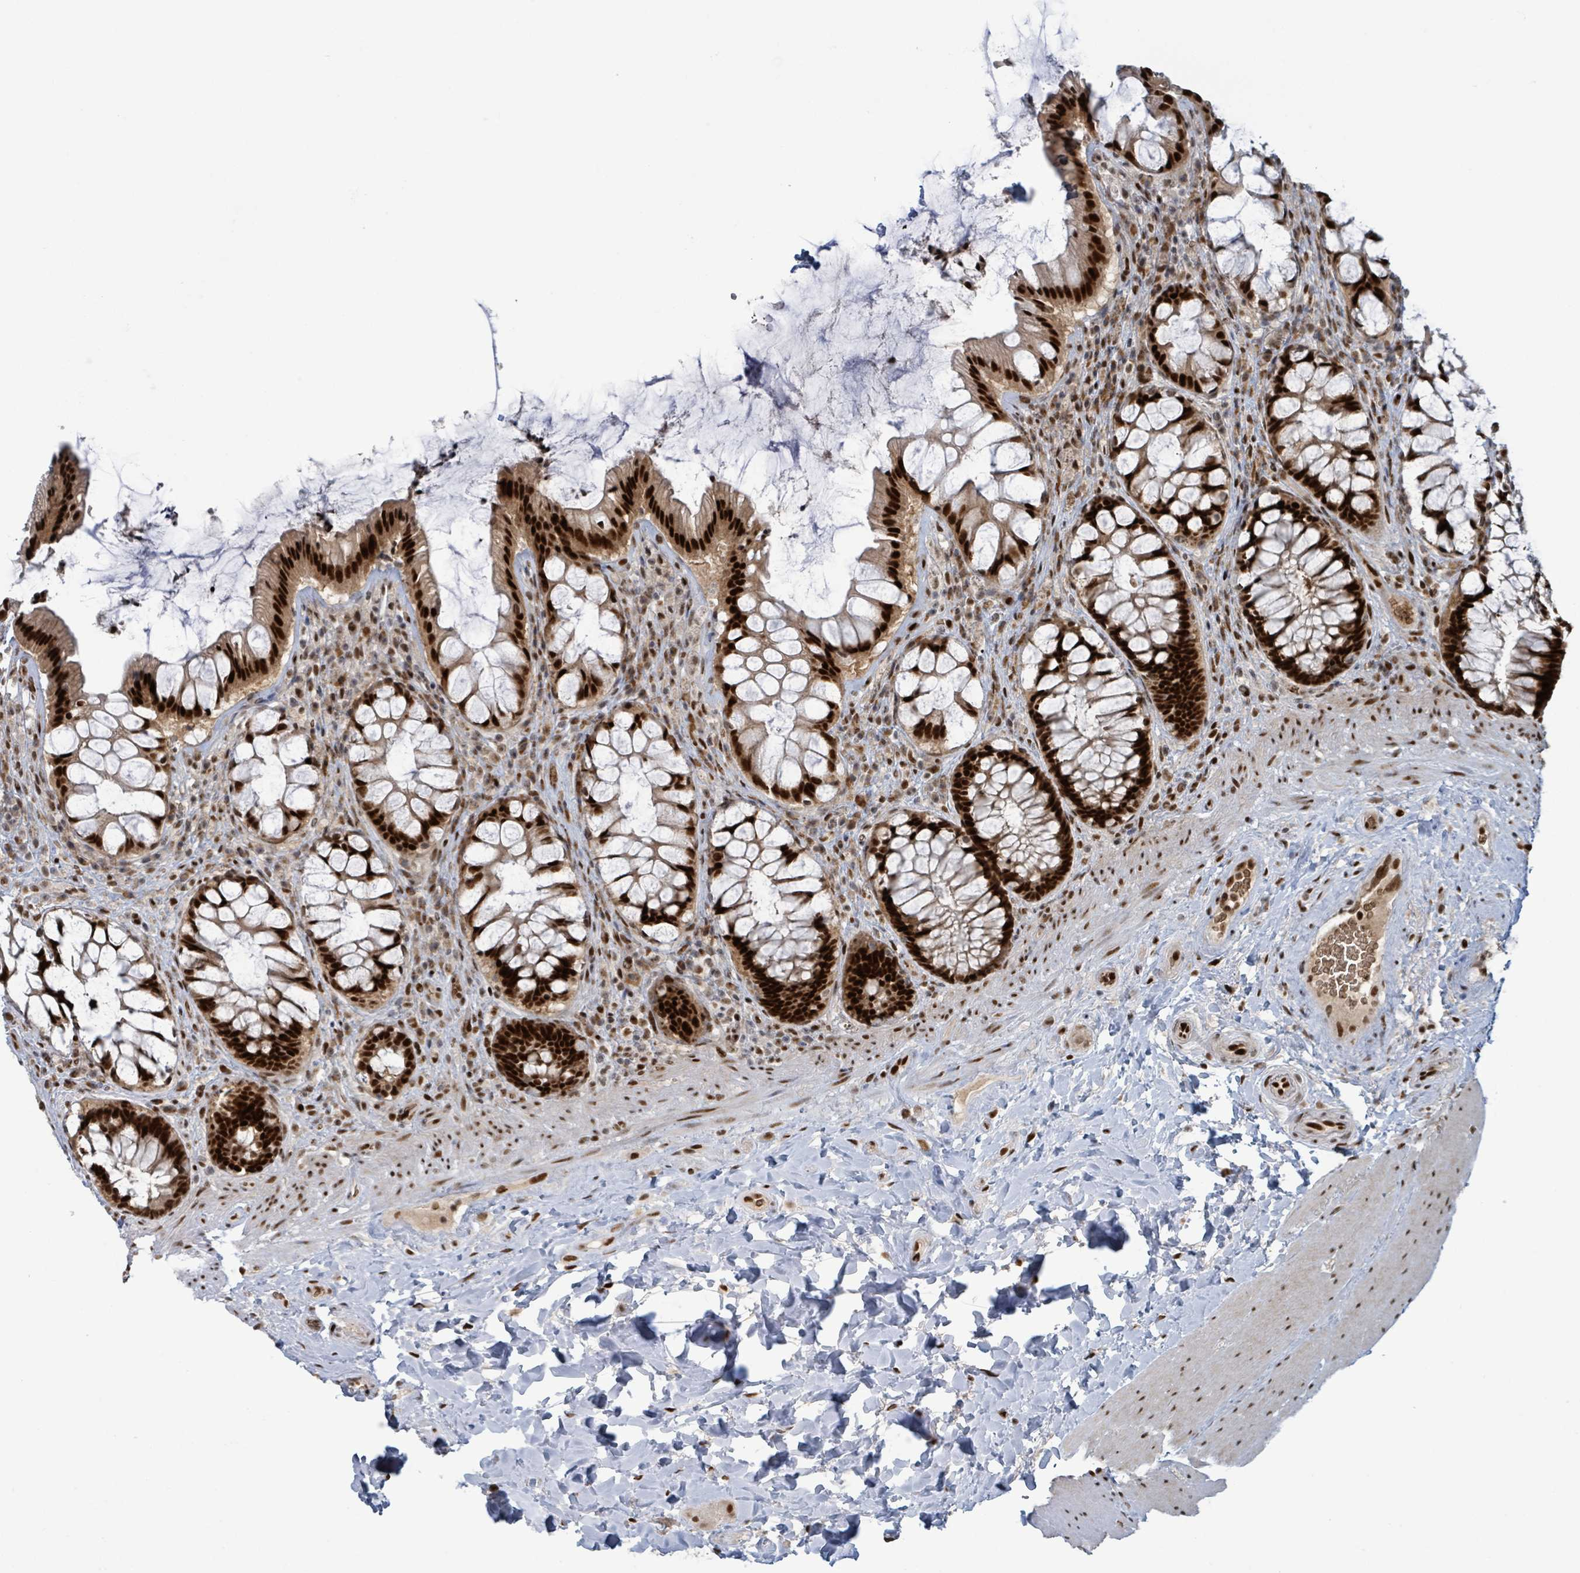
{"staining": {"intensity": "strong", "quantity": ">75%", "location": "nuclear"}, "tissue": "rectum", "cell_type": "Glandular cells", "image_type": "normal", "snomed": [{"axis": "morphology", "description": "Normal tissue, NOS"}, {"axis": "topography", "description": "Rectum"}], "caption": "This photomicrograph reveals immunohistochemistry staining of benign human rectum, with high strong nuclear positivity in about >75% of glandular cells.", "gene": "KLF3", "patient": {"sex": "female", "age": 58}}